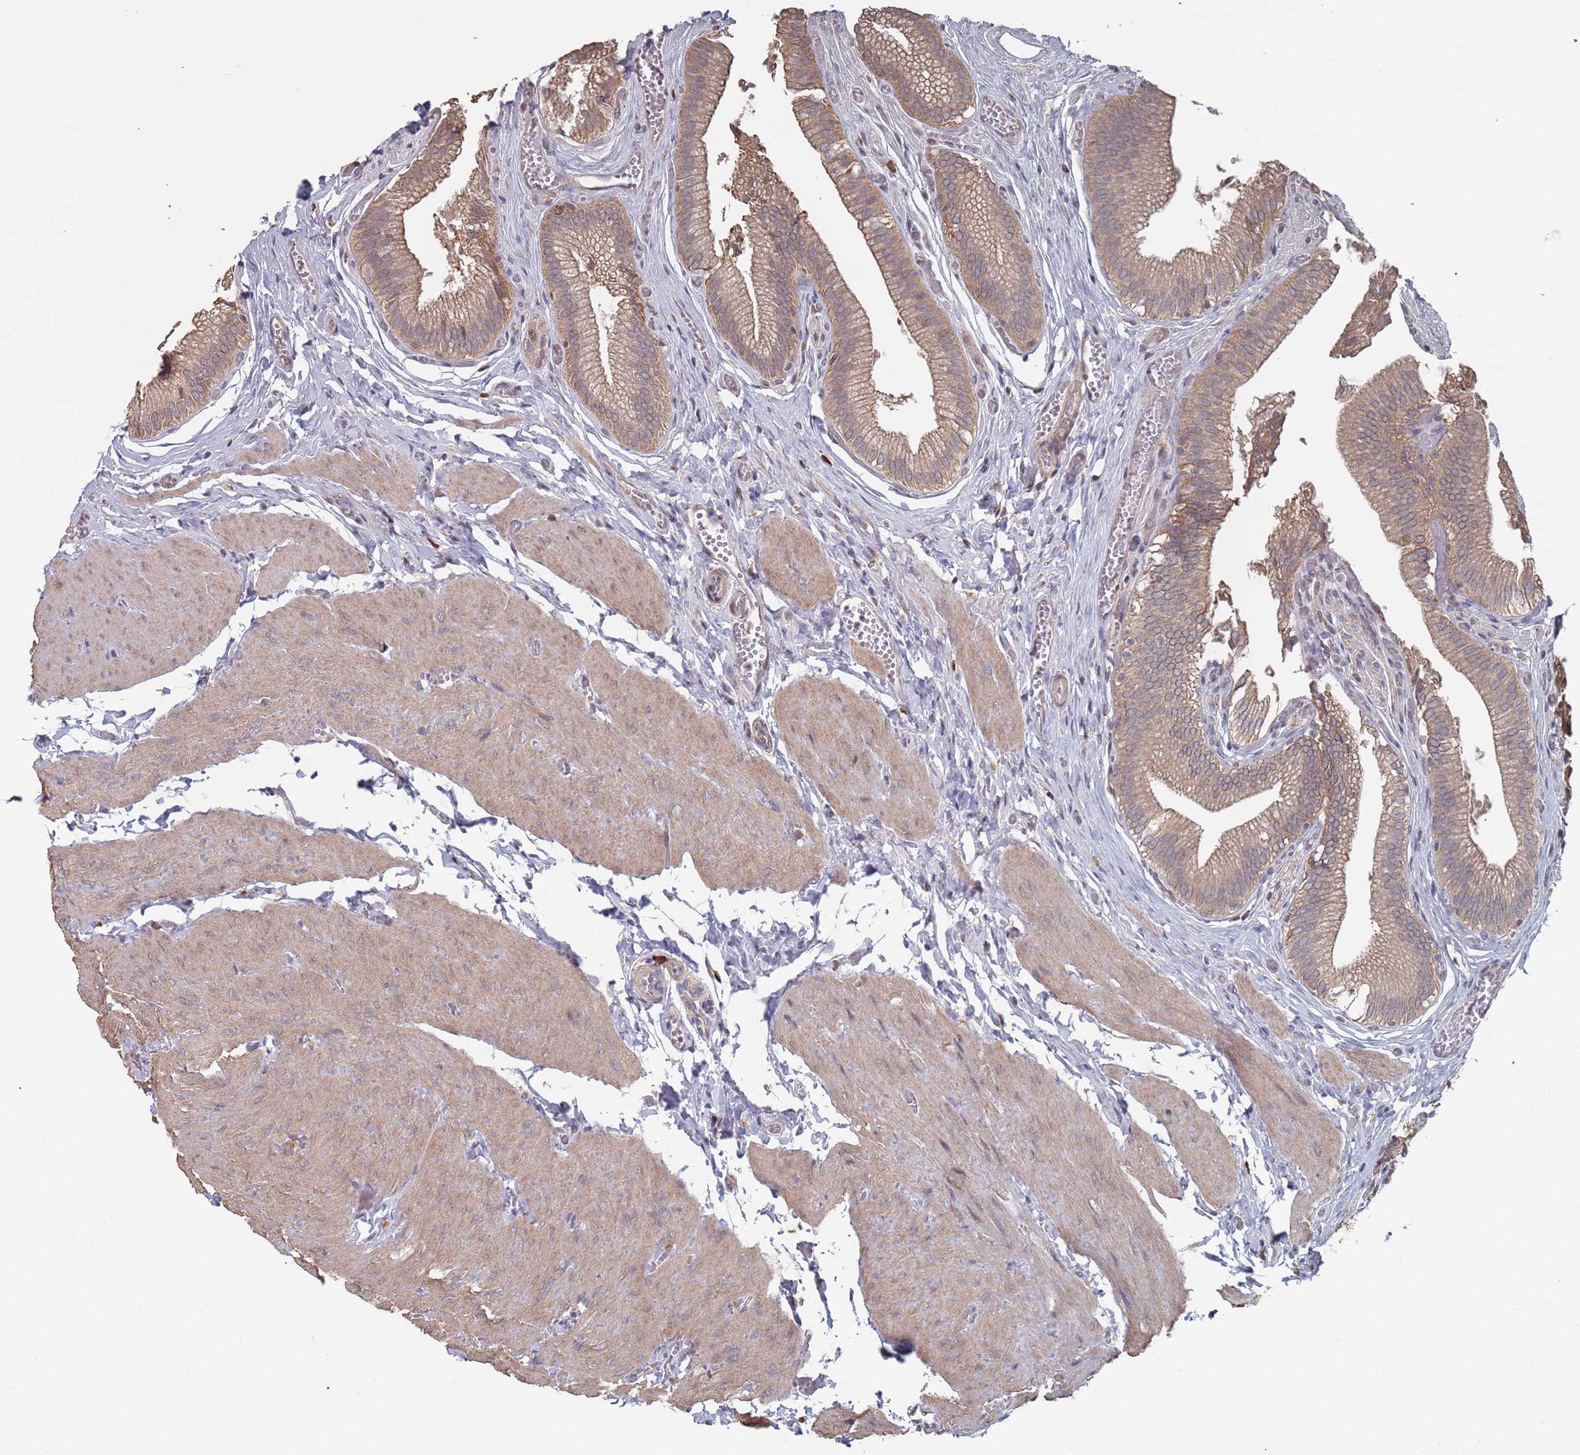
{"staining": {"intensity": "moderate", "quantity": ">75%", "location": "cytoplasmic/membranous"}, "tissue": "gallbladder", "cell_type": "Glandular cells", "image_type": "normal", "snomed": [{"axis": "morphology", "description": "Normal tissue, NOS"}, {"axis": "topography", "description": "Gallbladder"}, {"axis": "topography", "description": "Peripheral nerve tissue"}], "caption": "IHC photomicrograph of benign human gallbladder stained for a protein (brown), which exhibits medium levels of moderate cytoplasmic/membranous expression in approximately >75% of glandular cells.", "gene": "DGKD", "patient": {"sex": "male", "age": 17}}